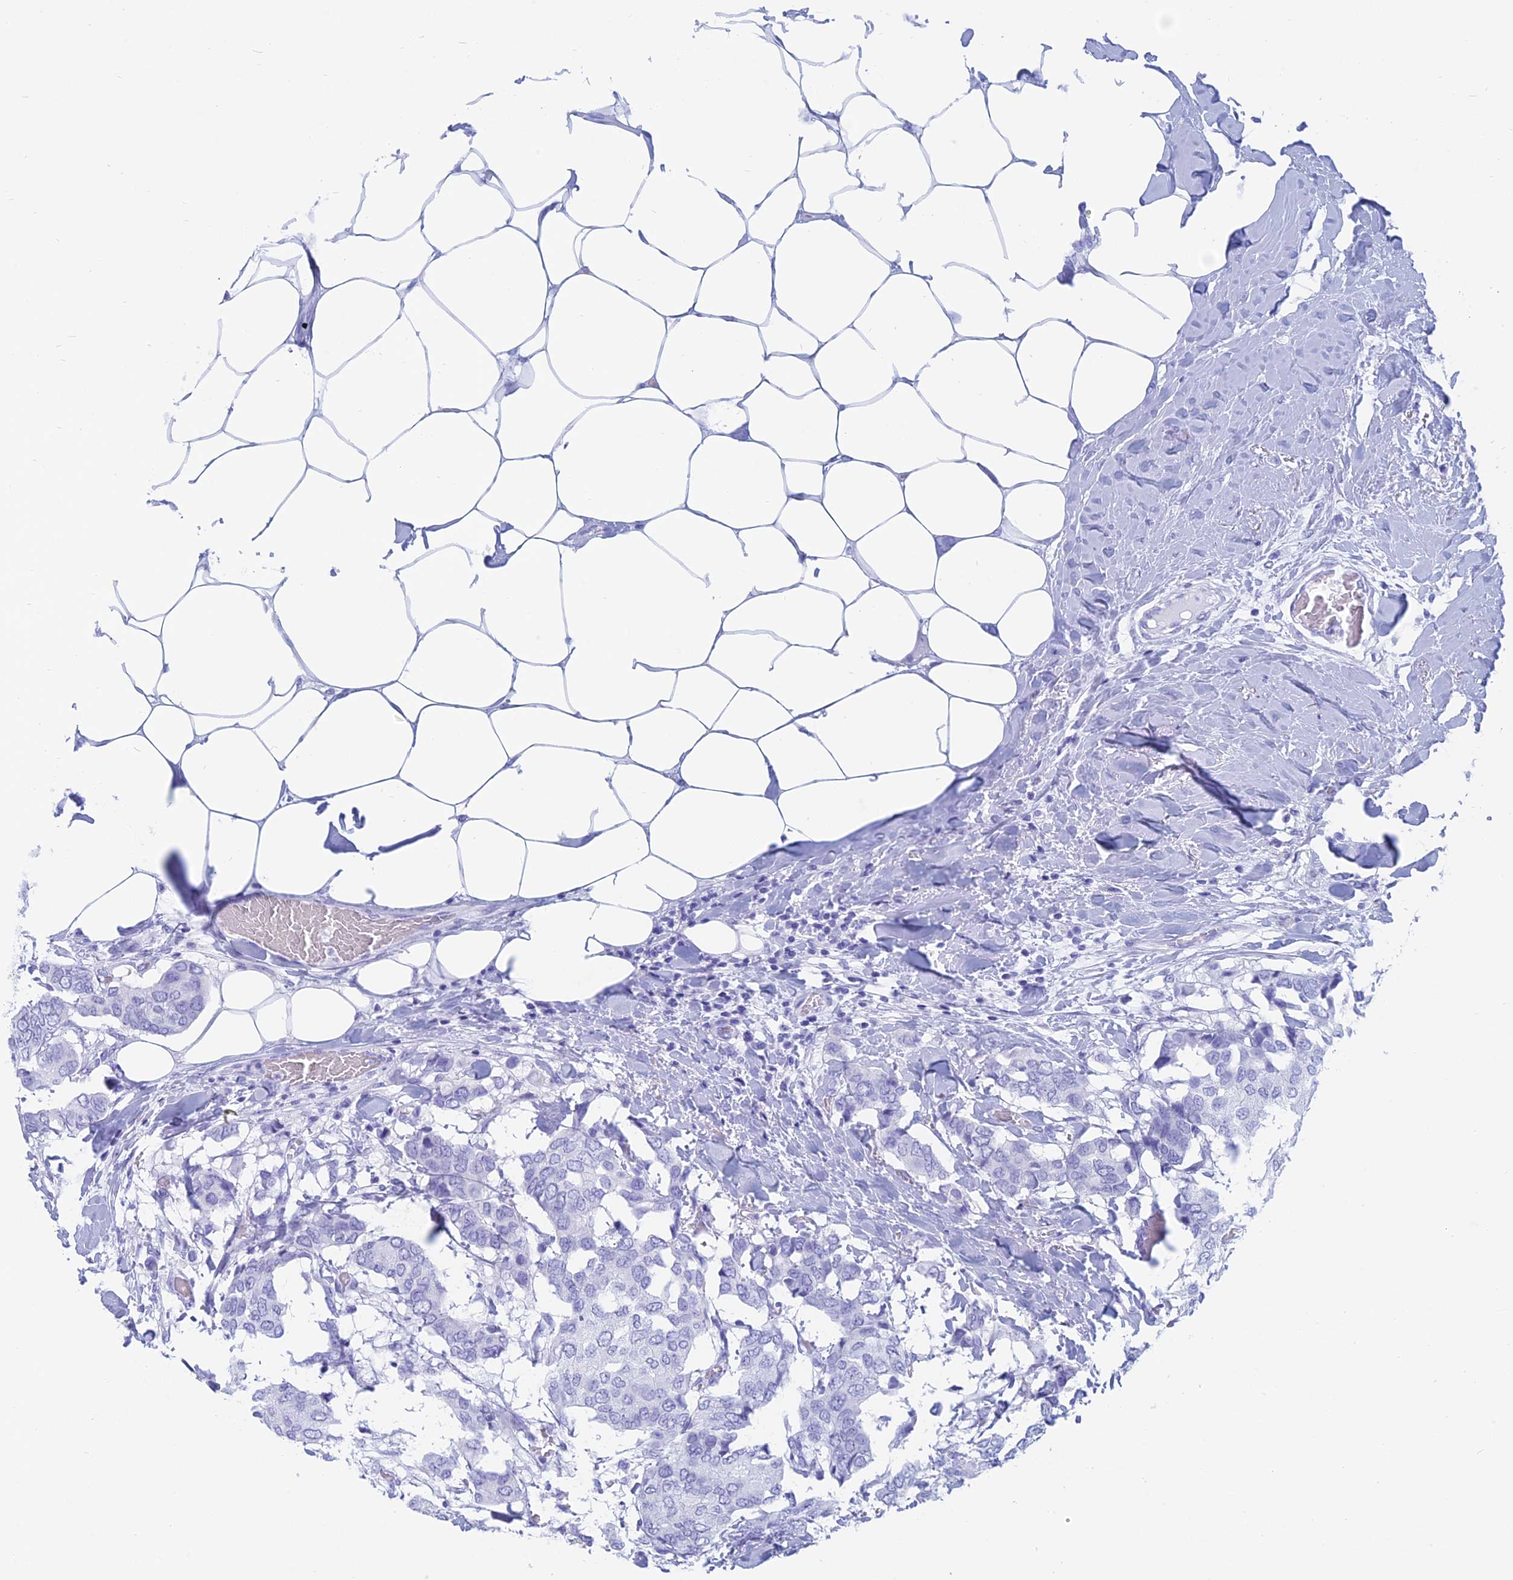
{"staining": {"intensity": "negative", "quantity": "none", "location": "none"}, "tissue": "breast cancer", "cell_type": "Tumor cells", "image_type": "cancer", "snomed": [{"axis": "morphology", "description": "Duct carcinoma"}, {"axis": "topography", "description": "Breast"}], "caption": "This is a image of immunohistochemistry (IHC) staining of breast intraductal carcinoma, which shows no positivity in tumor cells. Nuclei are stained in blue.", "gene": "CAPS", "patient": {"sex": "female", "age": 75}}